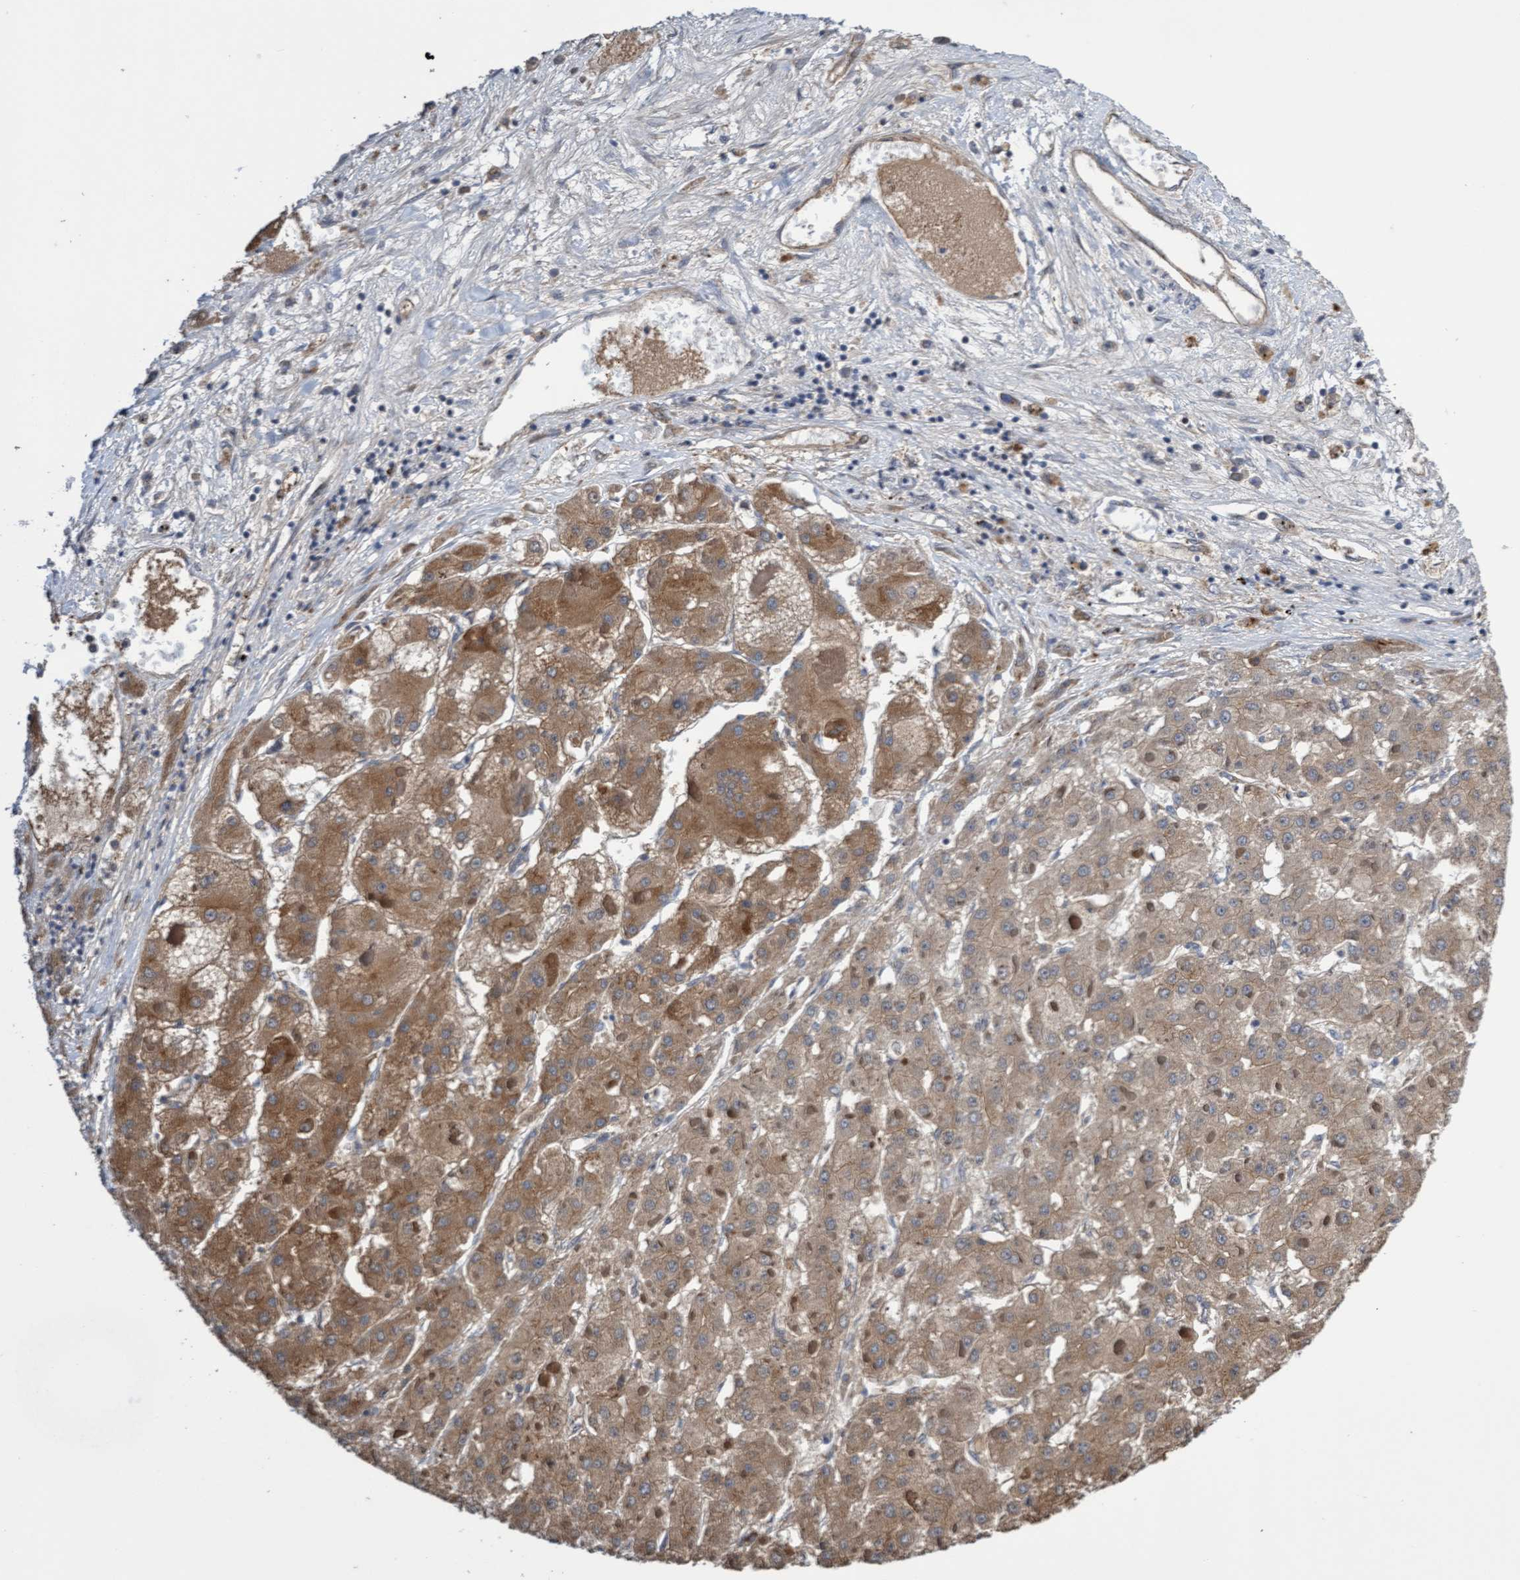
{"staining": {"intensity": "moderate", "quantity": ">75%", "location": "cytoplasmic/membranous"}, "tissue": "liver cancer", "cell_type": "Tumor cells", "image_type": "cancer", "snomed": [{"axis": "morphology", "description": "Carcinoma, Hepatocellular, NOS"}, {"axis": "topography", "description": "Liver"}], "caption": "Brown immunohistochemical staining in liver cancer exhibits moderate cytoplasmic/membranous expression in about >75% of tumor cells.", "gene": "ITFG1", "patient": {"sex": "female", "age": 73}}